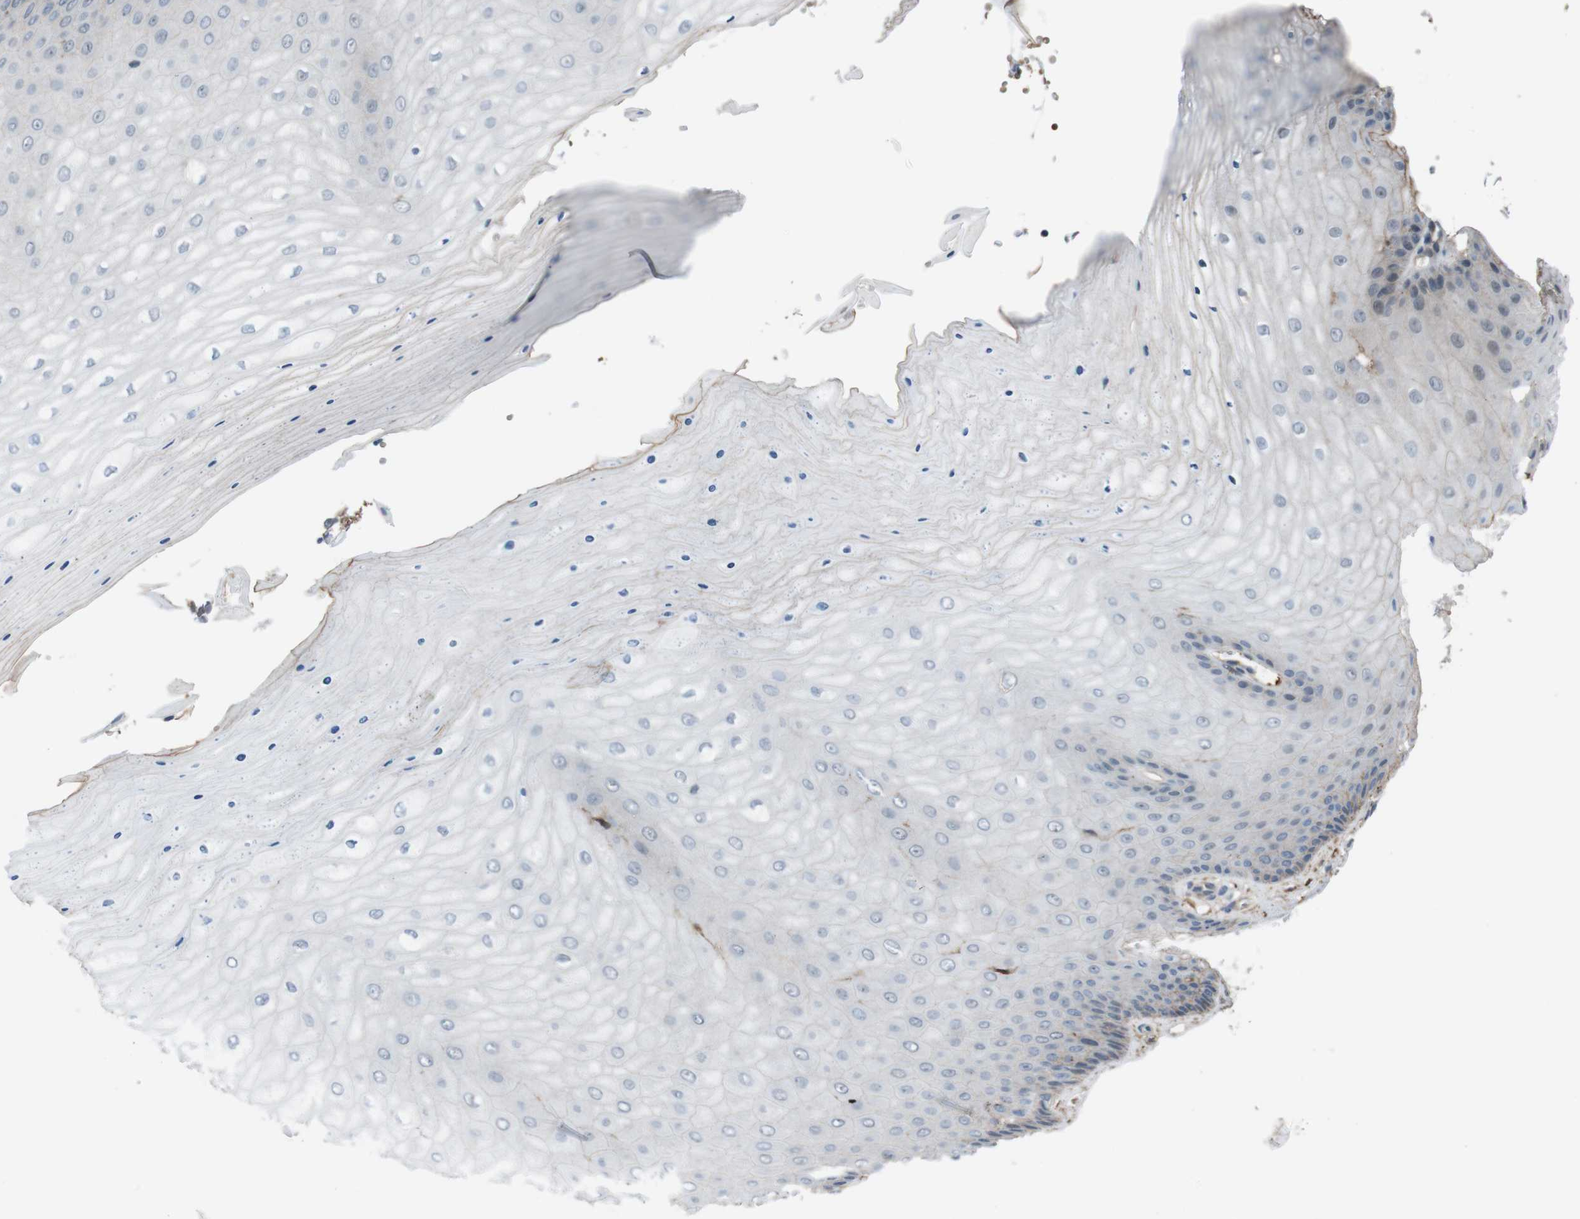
{"staining": {"intensity": "moderate", "quantity": ">75%", "location": "cytoplasmic/membranous"}, "tissue": "cervix", "cell_type": "Glandular cells", "image_type": "normal", "snomed": [{"axis": "morphology", "description": "Normal tissue, NOS"}, {"axis": "topography", "description": "Cervix"}], "caption": "Glandular cells display moderate cytoplasmic/membranous staining in about >75% of cells in benign cervix. (DAB (3,3'-diaminobenzidine) IHC, brown staining for protein, blue staining for nuclei).", "gene": "ATP2B1", "patient": {"sex": "female", "age": 55}}